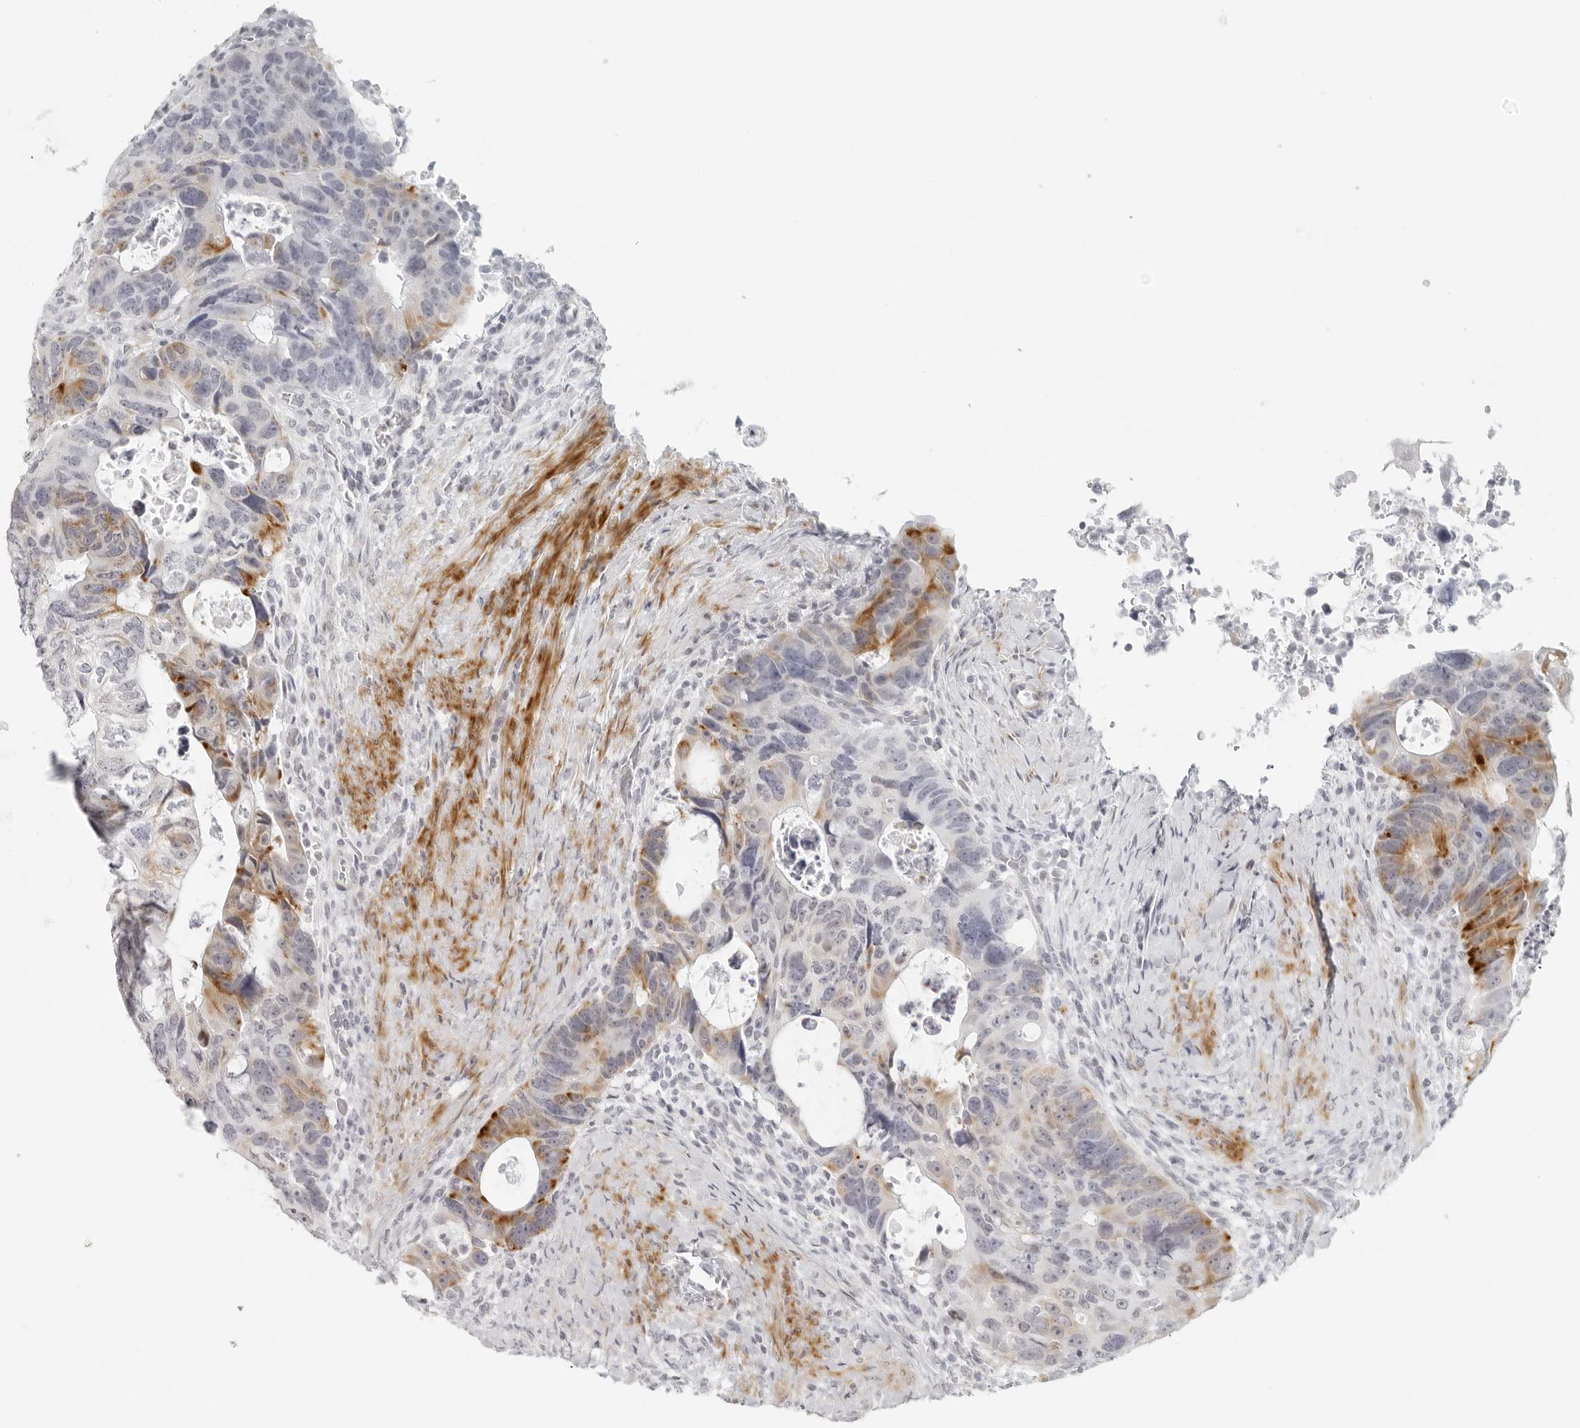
{"staining": {"intensity": "moderate", "quantity": "25%-75%", "location": "cytoplasmic/membranous"}, "tissue": "colorectal cancer", "cell_type": "Tumor cells", "image_type": "cancer", "snomed": [{"axis": "morphology", "description": "Adenocarcinoma, NOS"}, {"axis": "topography", "description": "Rectum"}], "caption": "A brown stain shows moderate cytoplasmic/membranous positivity of a protein in colorectal cancer (adenocarcinoma) tumor cells. The staining was performed using DAB, with brown indicating positive protein expression. Nuclei are stained blue with hematoxylin.", "gene": "RPS6KC1", "patient": {"sex": "male", "age": 59}}